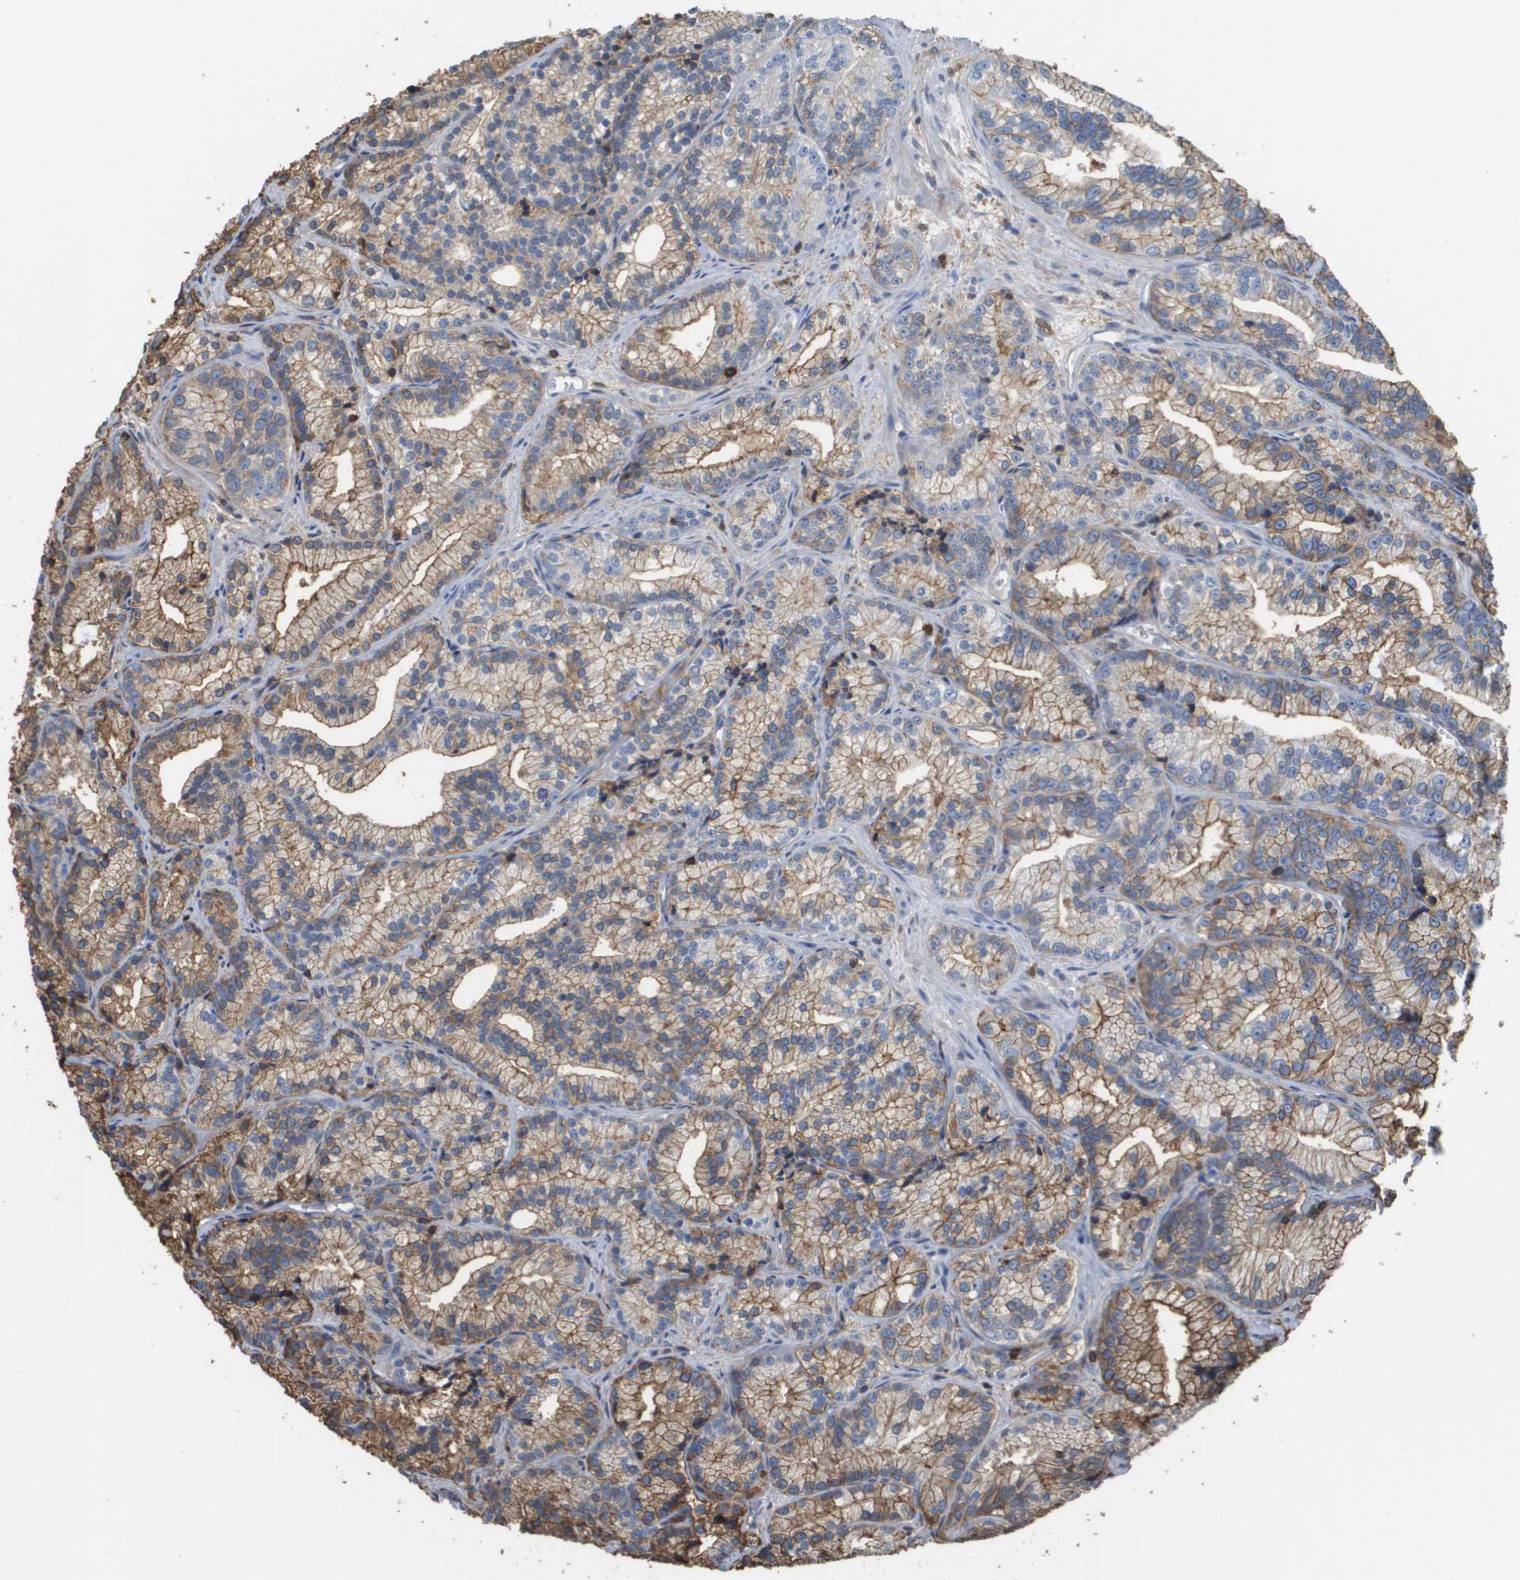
{"staining": {"intensity": "moderate", "quantity": "25%-75%", "location": "cytoplasmic/membranous"}, "tissue": "prostate cancer", "cell_type": "Tumor cells", "image_type": "cancer", "snomed": [{"axis": "morphology", "description": "Adenocarcinoma, Low grade"}, {"axis": "topography", "description": "Prostate"}], "caption": "Prostate cancer stained with IHC displays moderate cytoplasmic/membranous positivity in about 25%-75% of tumor cells. Using DAB (3,3'-diaminobenzidine) (brown) and hematoxylin (blue) stains, captured at high magnification using brightfield microscopy.", "gene": "PASK", "patient": {"sex": "male", "age": 89}}